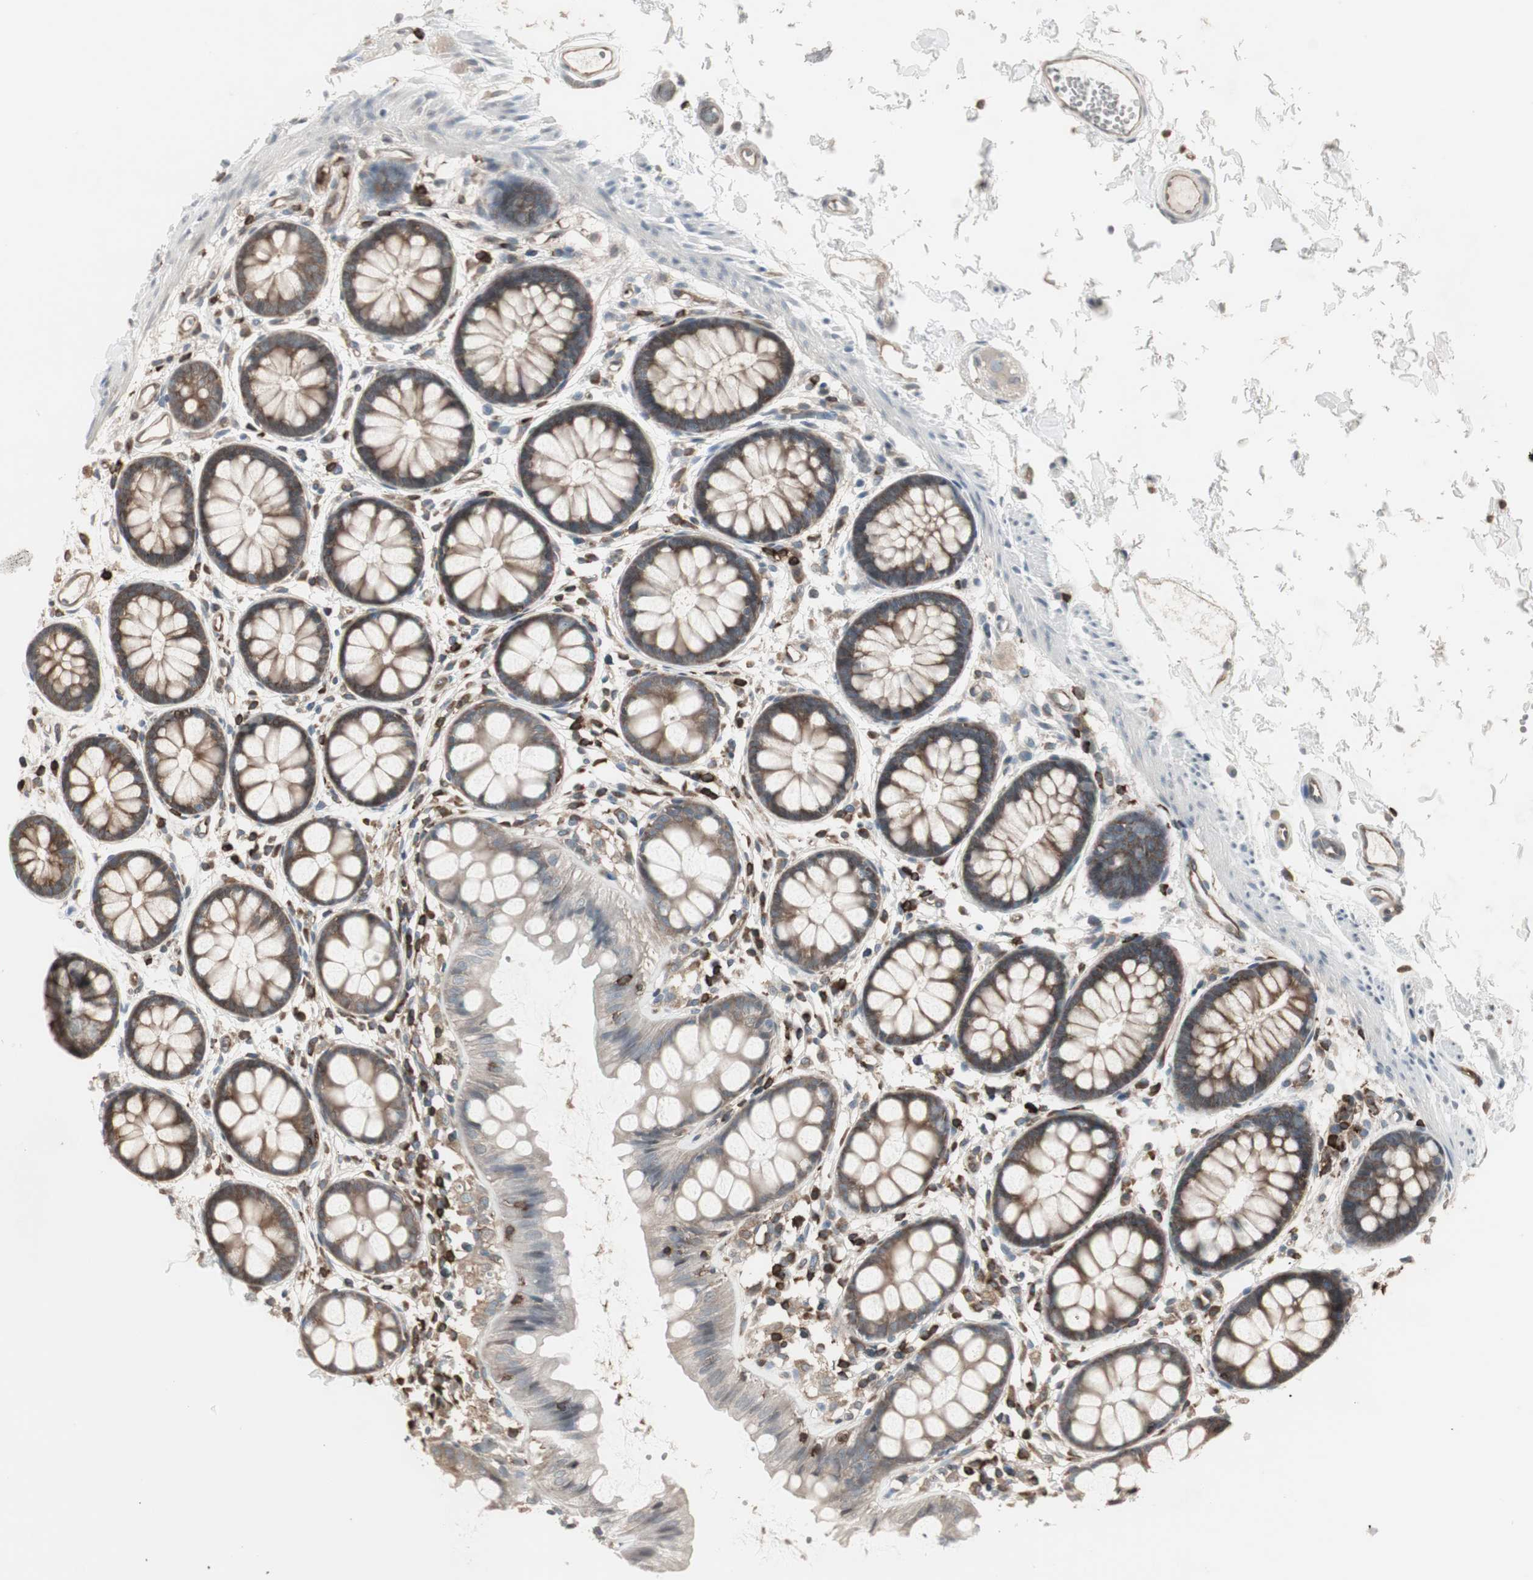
{"staining": {"intensity": "moderate", "quantity": ">75%", "location": "cytoplasmic/membranous"}, "tissue": "rectum", "cell_type": "Glandular cells", "image_type": "normal", "snomed": [{"axis": "morphology", "description": "Normal tissue, NOS"}, {"axis": "topography", "description": "Rectum"}], "caption": "This is an image of immunohistochemistry (IHC) staining of benign rectum, which shows moderate positivity in the cytoplasmic/membranous of glandular cells.", "gene": "ARHGEF1", "patient": {"sex": "female", "age": 66}}